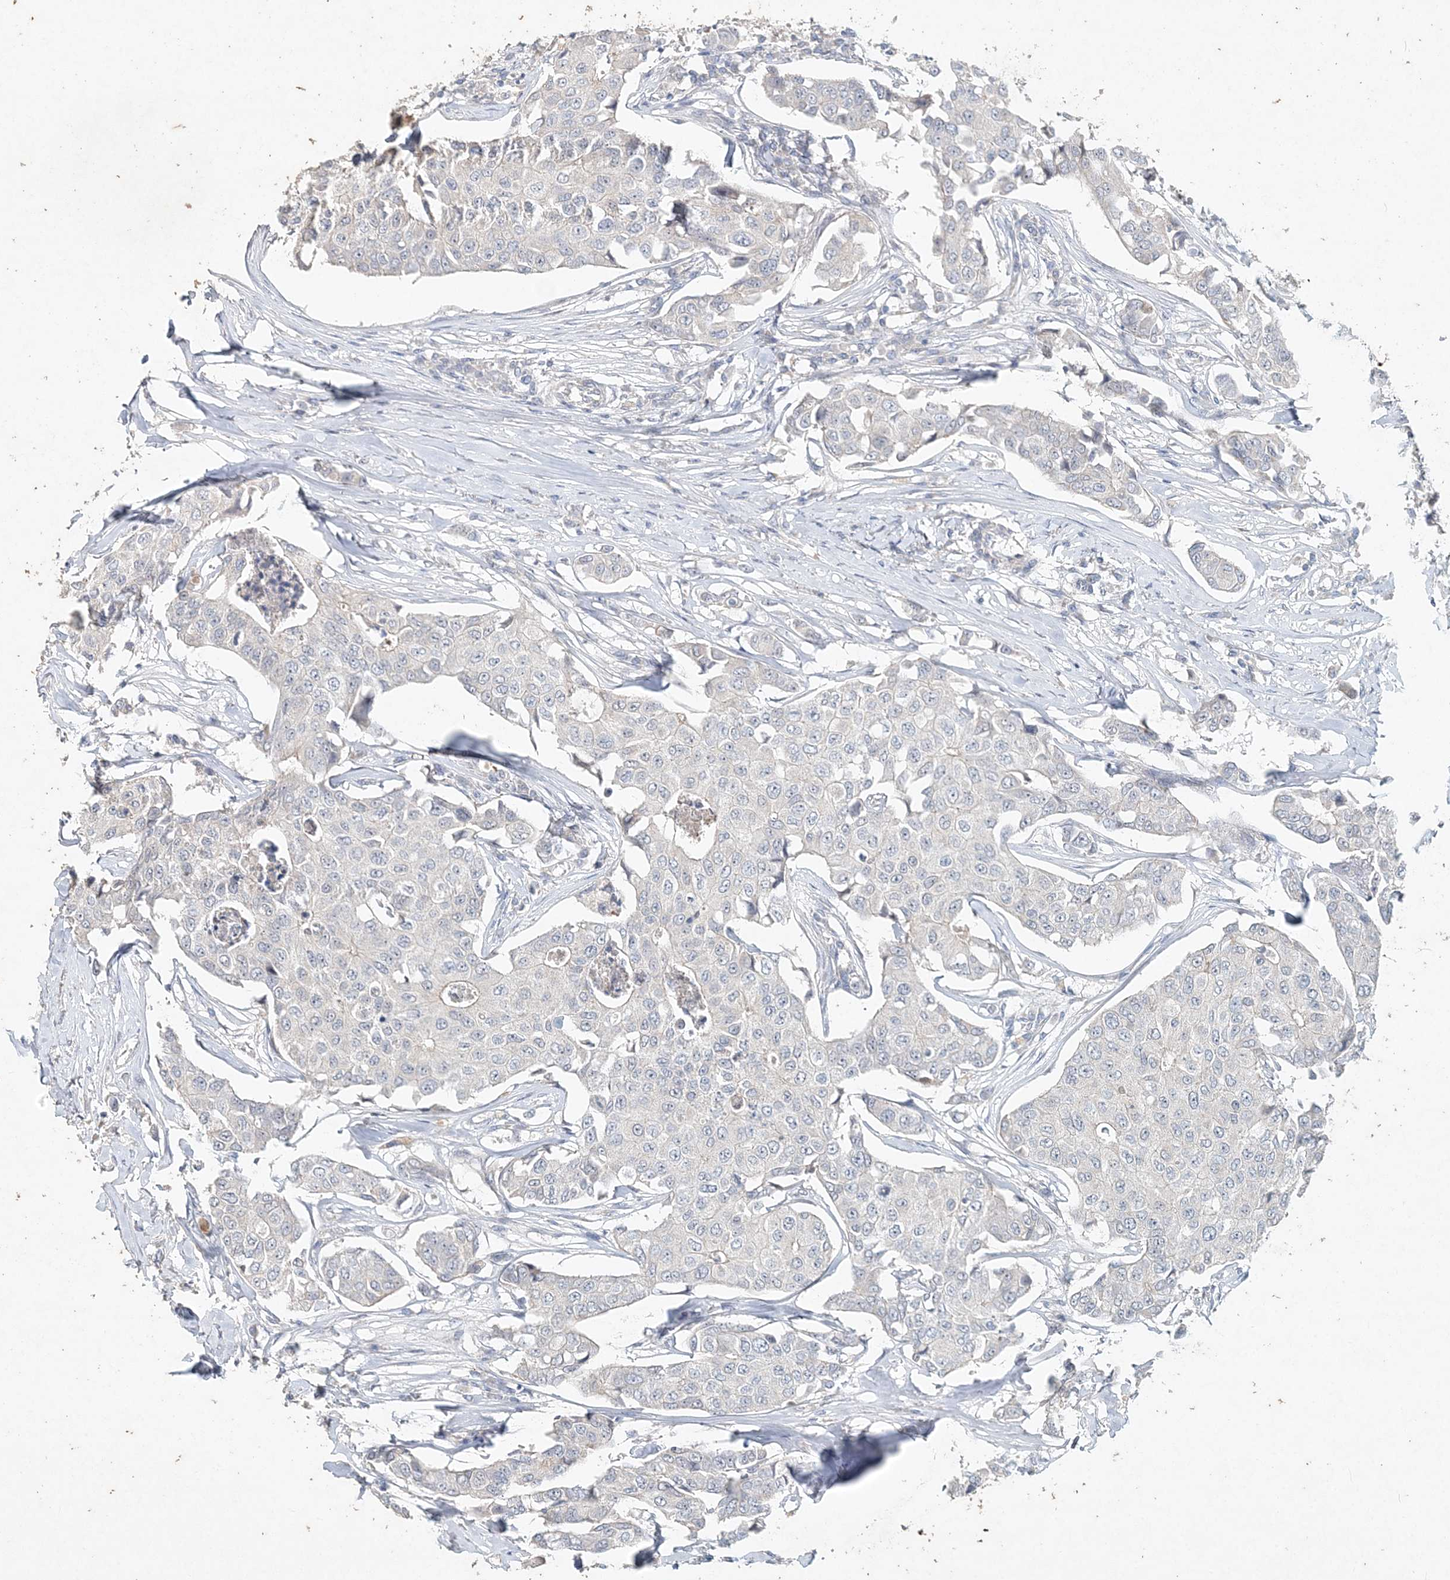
{"staining": {"intensity": "negative", "quantity": "none", "location": "none"}, "tissue": "breast cancer", "cell_type": "Tumor cells", "image_type": "cancer", "snomed": [{"axis": "morphology", "description": "Duct carcinoma"}, {"axis": "topography", "description": "Breast"}], "caption": "A micrograph of human breast invasive ductal carcinoma is negative for staining in tumor cells. Brightfield microscopy of IHC stained with DAB (brown) and hematoxylin (blue), captured at high magnification.", "gene": "DNAH5", "patient": {"sex": "female", "age": 80}}